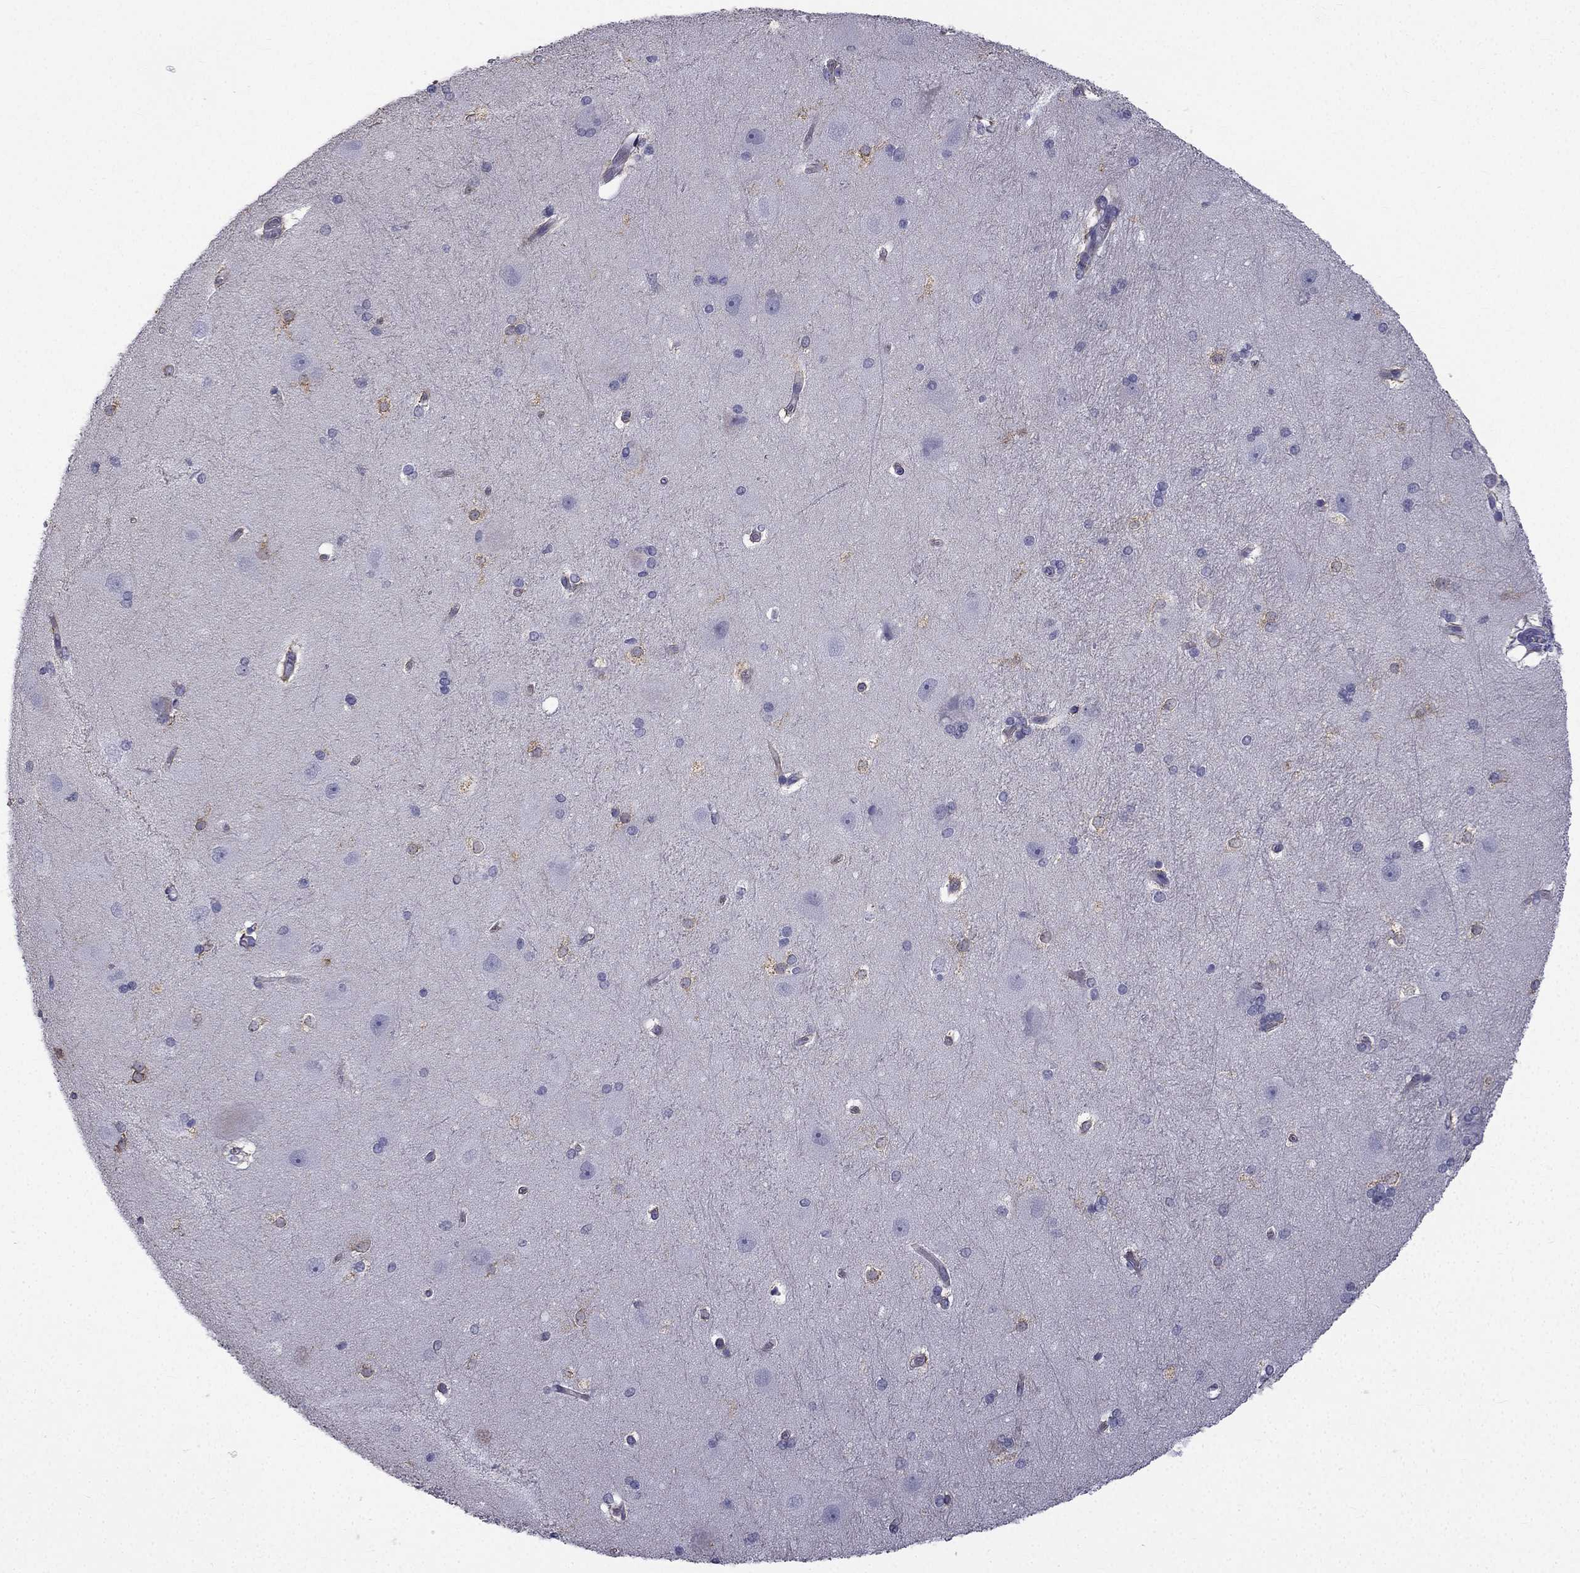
{"staining": {"intensity": "negative", "quantity": "none", "location": "none"}, "tissue": "hippocampus", "cell_type": "Glial cells", "image_type": "normal", "snomed": [{"axis": "morphology", "description": "Normal tissue, NOS"}, {"axis": "topography", "description": "Cerebral cortex"}, {"axis": "topography", "description": "Hippocampus"}], "caption": "This photomicrograph is of benign hippocampus stained with IHC to label a protein in brown with the nuclei are counter-stained blue. There is no expression in glial cells.", "gene": "CCDC40", "patient": {"sex": "female", "age": 19}}